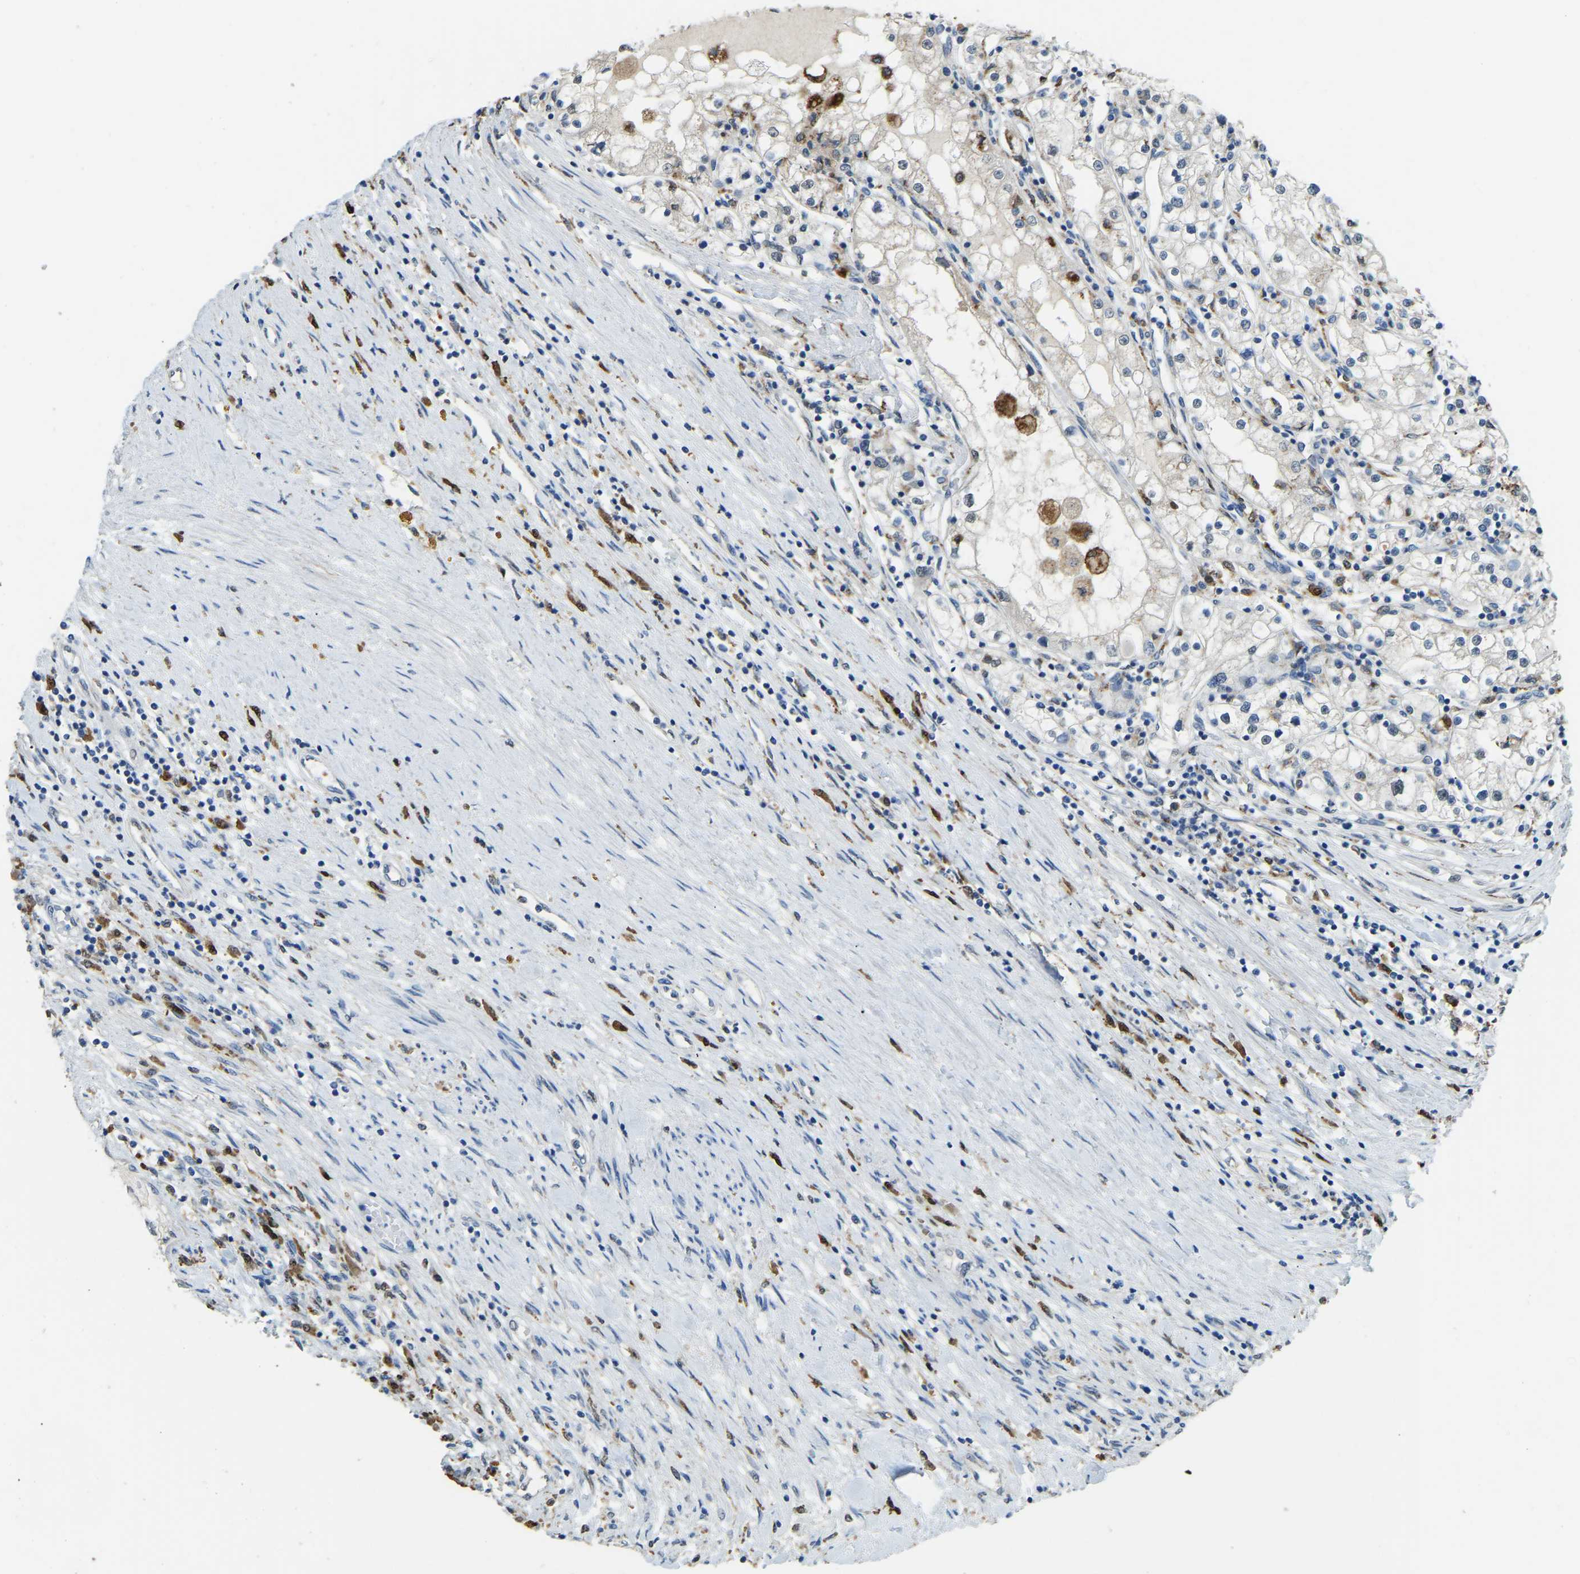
{"staining": {"intensity": "negative", "quantity": "none", "location": "none"}, "tissue": "renal cancer", "cell_type": "Tumor cells", "image_type": "cancer", "snomed": [{"axis": "morphology", "description": "Adenocarcinoma, NOS"}, {"axis": "topography", "description": "Kidney"}], "caption": "Immunohistochemistry (IHC) of human renal cancer exhibits no staining in tumor cells.", "gene": "NANS", "patient": {"sex": "male", "age": 68}}